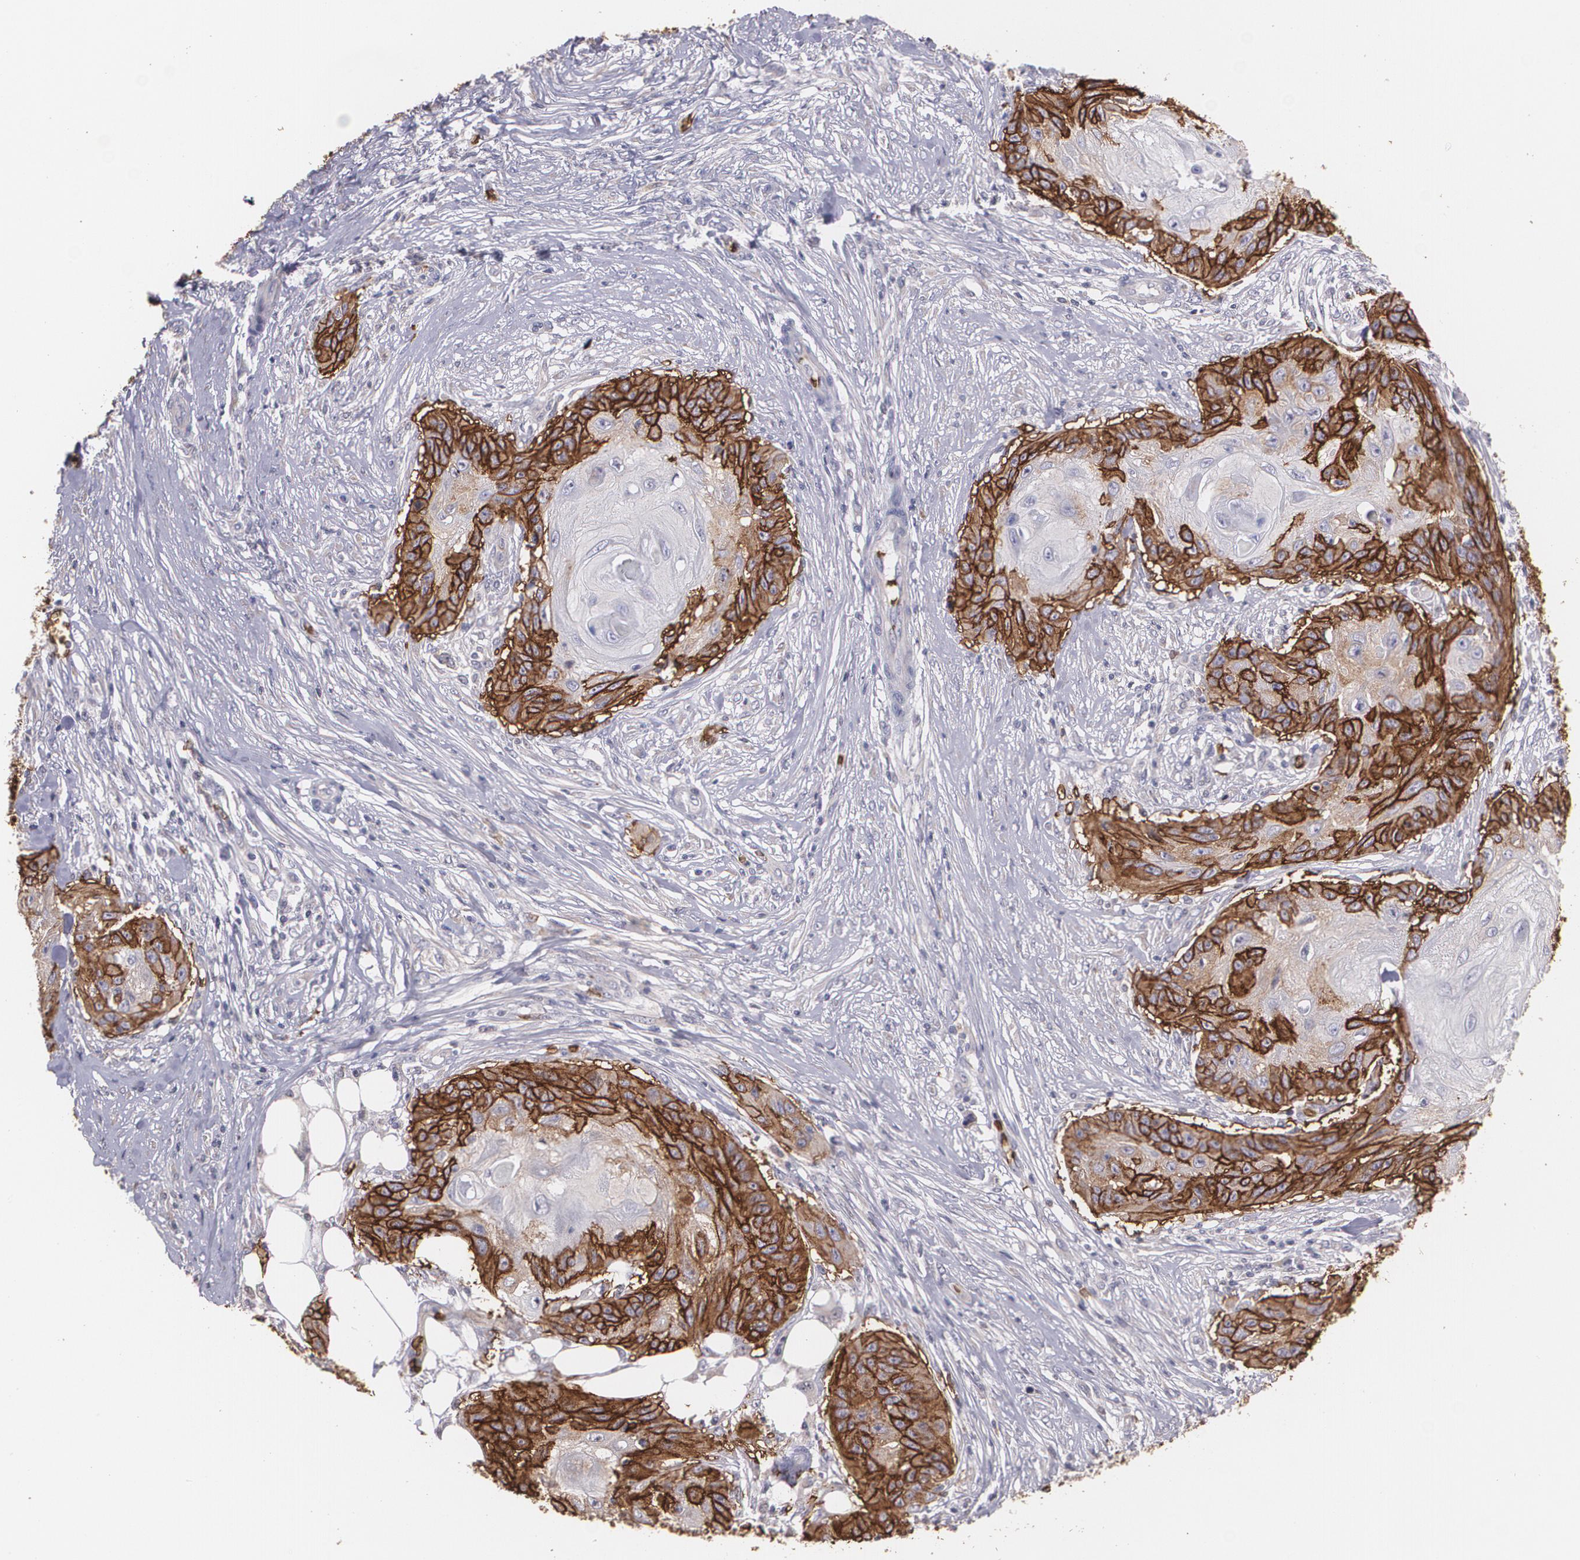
{"staining": {"intensity": "strong", "quantity": ">75%", "location": "cytoplasmic/membranous"}, "tissue": "skin cancer", "cell_type": "Tumor cells", "image_type": "cancer", "snomed": [{"axis": "morphology", "description": "Squamous cell carcinoma, NOS"}, {"axis": "topography", "description": "Skin"}], "caption": "IHC histopathology image of skin cancer stained for a protein (brown), which shows high levels of strong cytoplasmic/membranous staining in about >75% of tumor cells.", "gene": "SLC2A1", "patient": {"sex": "female", "age": 88}}